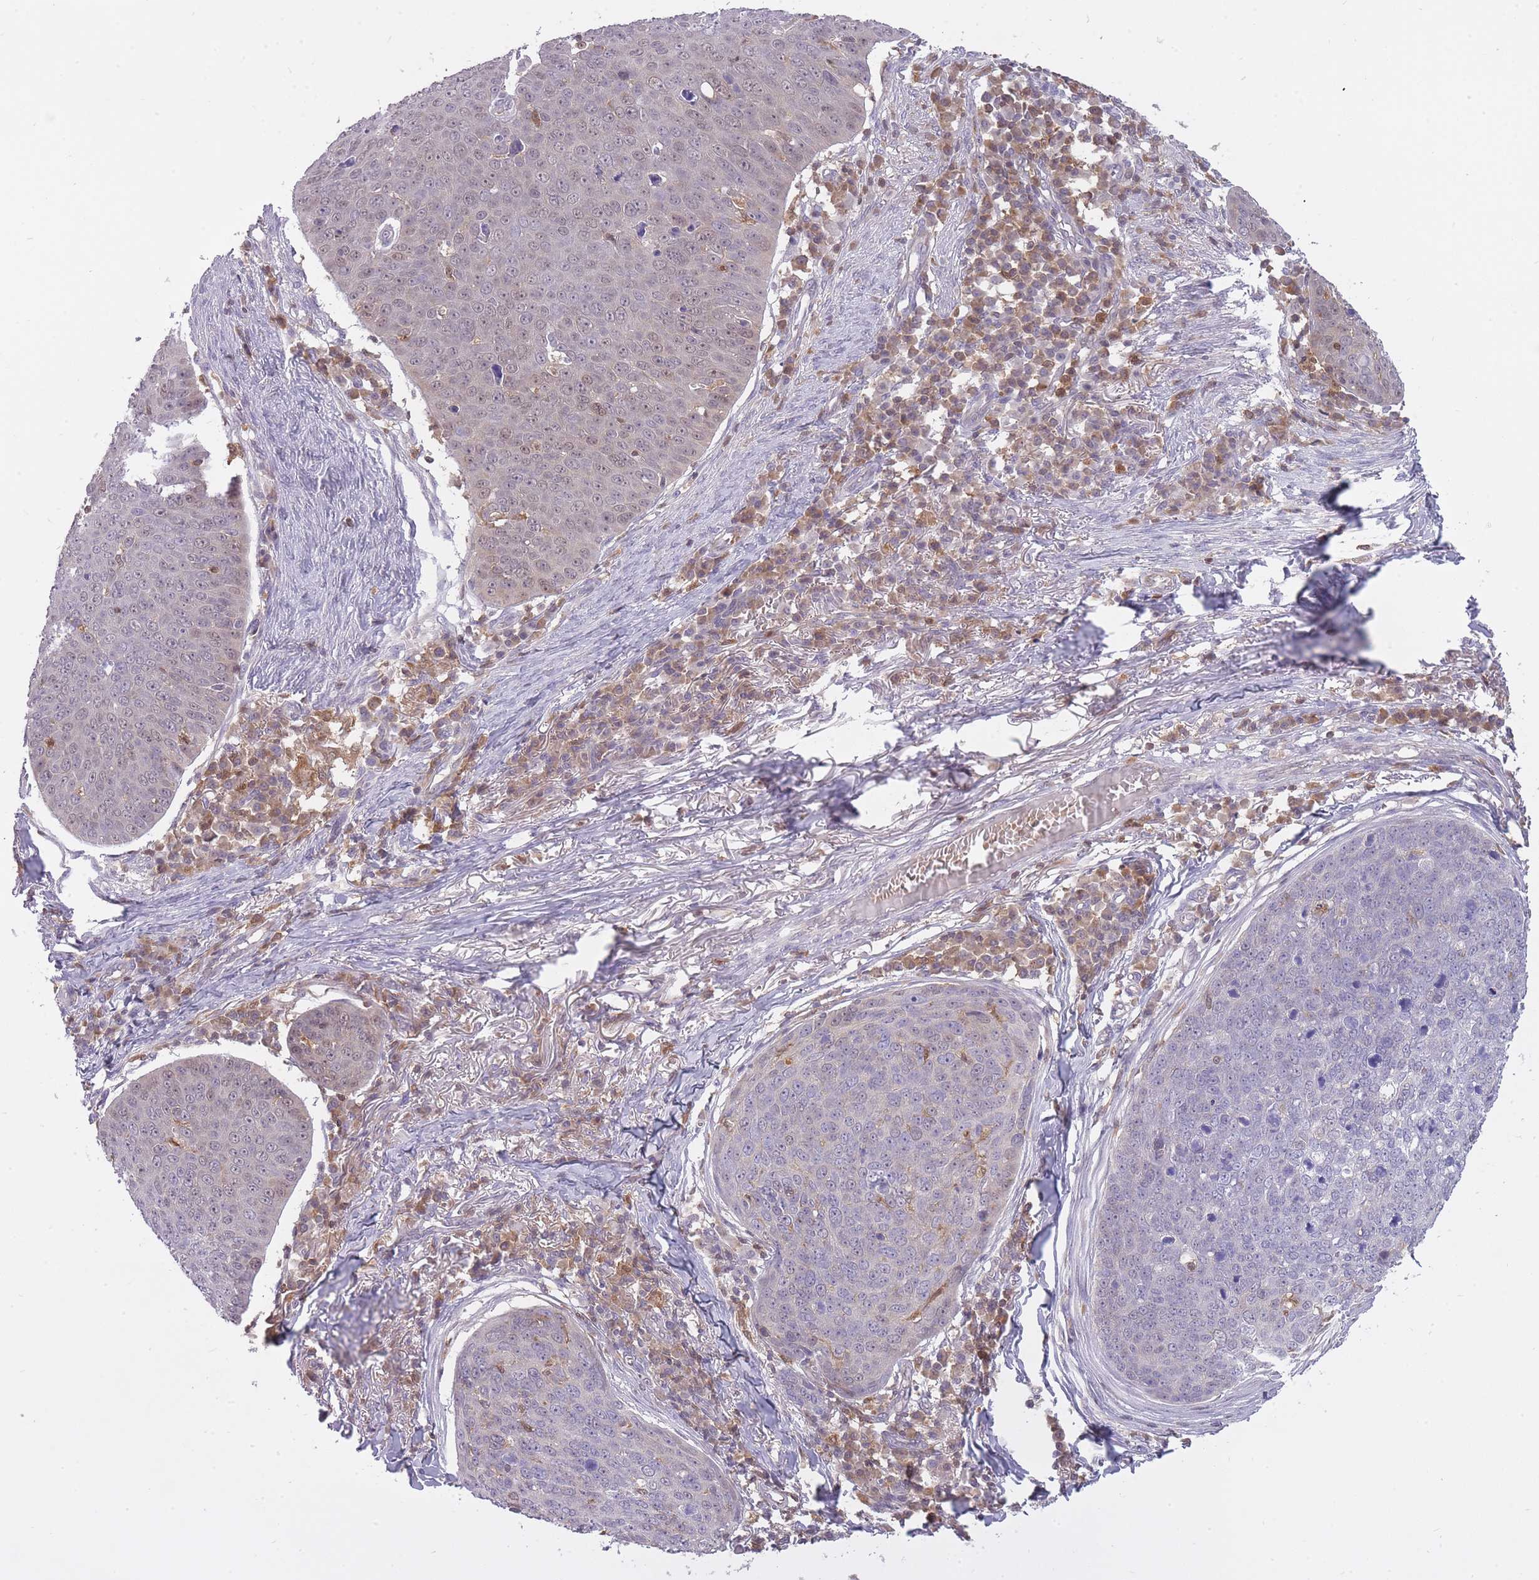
{"staining": {"intensity": "moderate", "quantity": "25%-75%", "location": "cytoplasmic/membranous,nuclear"}, "tissue": "skin cancer", "cell_type": "Tumor cells", "image_type": "cancer", "snomed": [{"axis": "morphology", "description": "Squamous cell carcinoma, NOS"}, {"axis": "topography", "description": "Skin"}], "caption": "Tumor cells show medium levels of moderate cytoplasmic/membranous and nuclear positivity in approximately 25%-75% of cells in human squamous cell carcinoma (skin).", "gene": "CXorf38", "patient": {"sex": "male", "age": 71}}